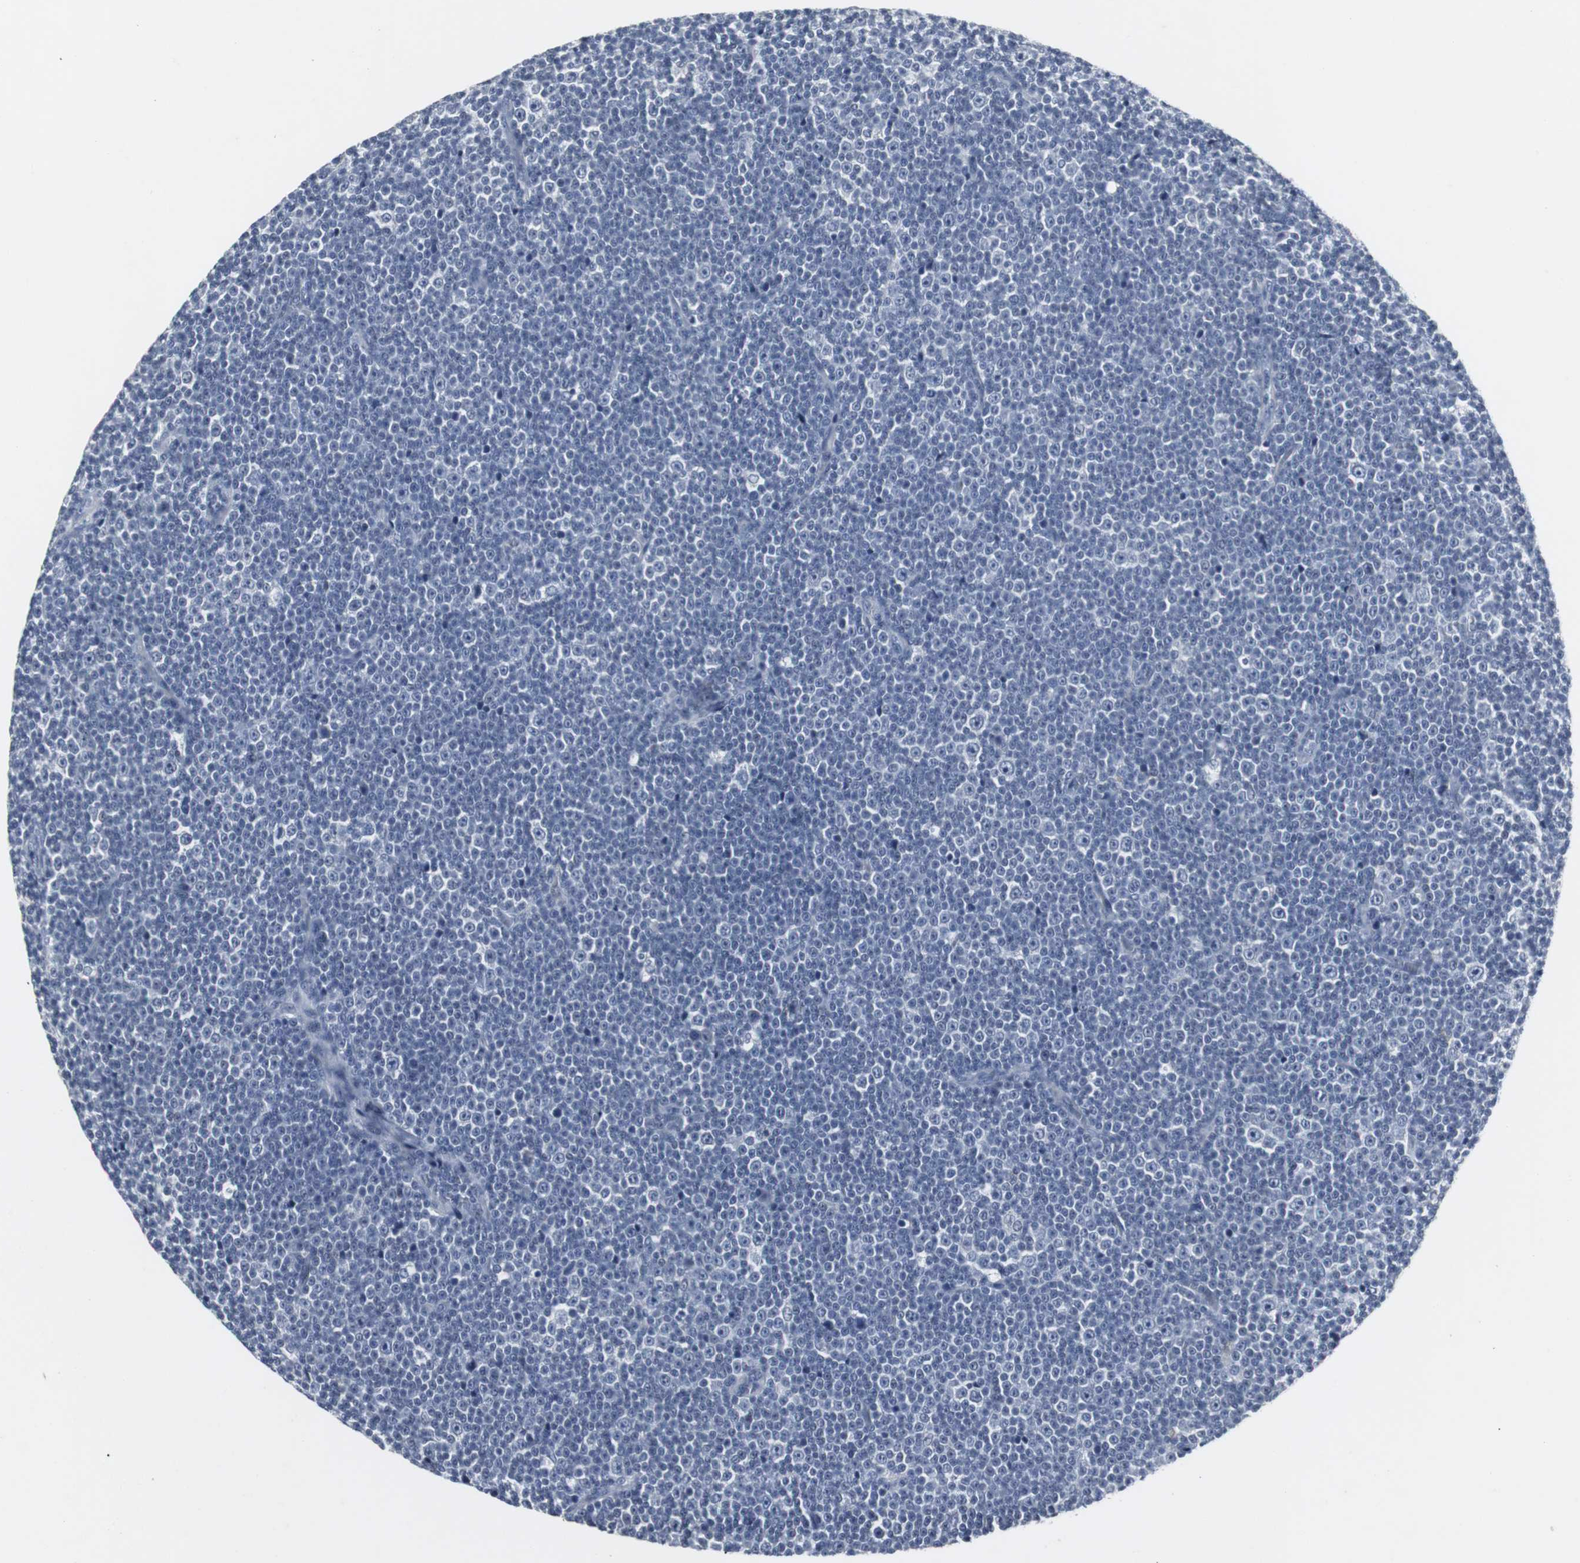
{"staining": {"intensity": "negative", "quantity": "none", "location": "none"}, "tissue": "lymphoma", "cell_type": "Tumor cells", "image_type": "cancer", "snomed": [{"axis": "morphology", "description": "Malignant lymphoma, non-Hodgkin's type, Low grade"}, {"axis": "topography", "description": "Lymph node"}], "caption": "IHC histopathology image of low-grade malignant lymphoma, non-Hodgkin's type stained for a protein (brown), which displays no expression in tumor cells.", "gene": "ACAA1", "patient": {"sex": "female", "age": 67}}